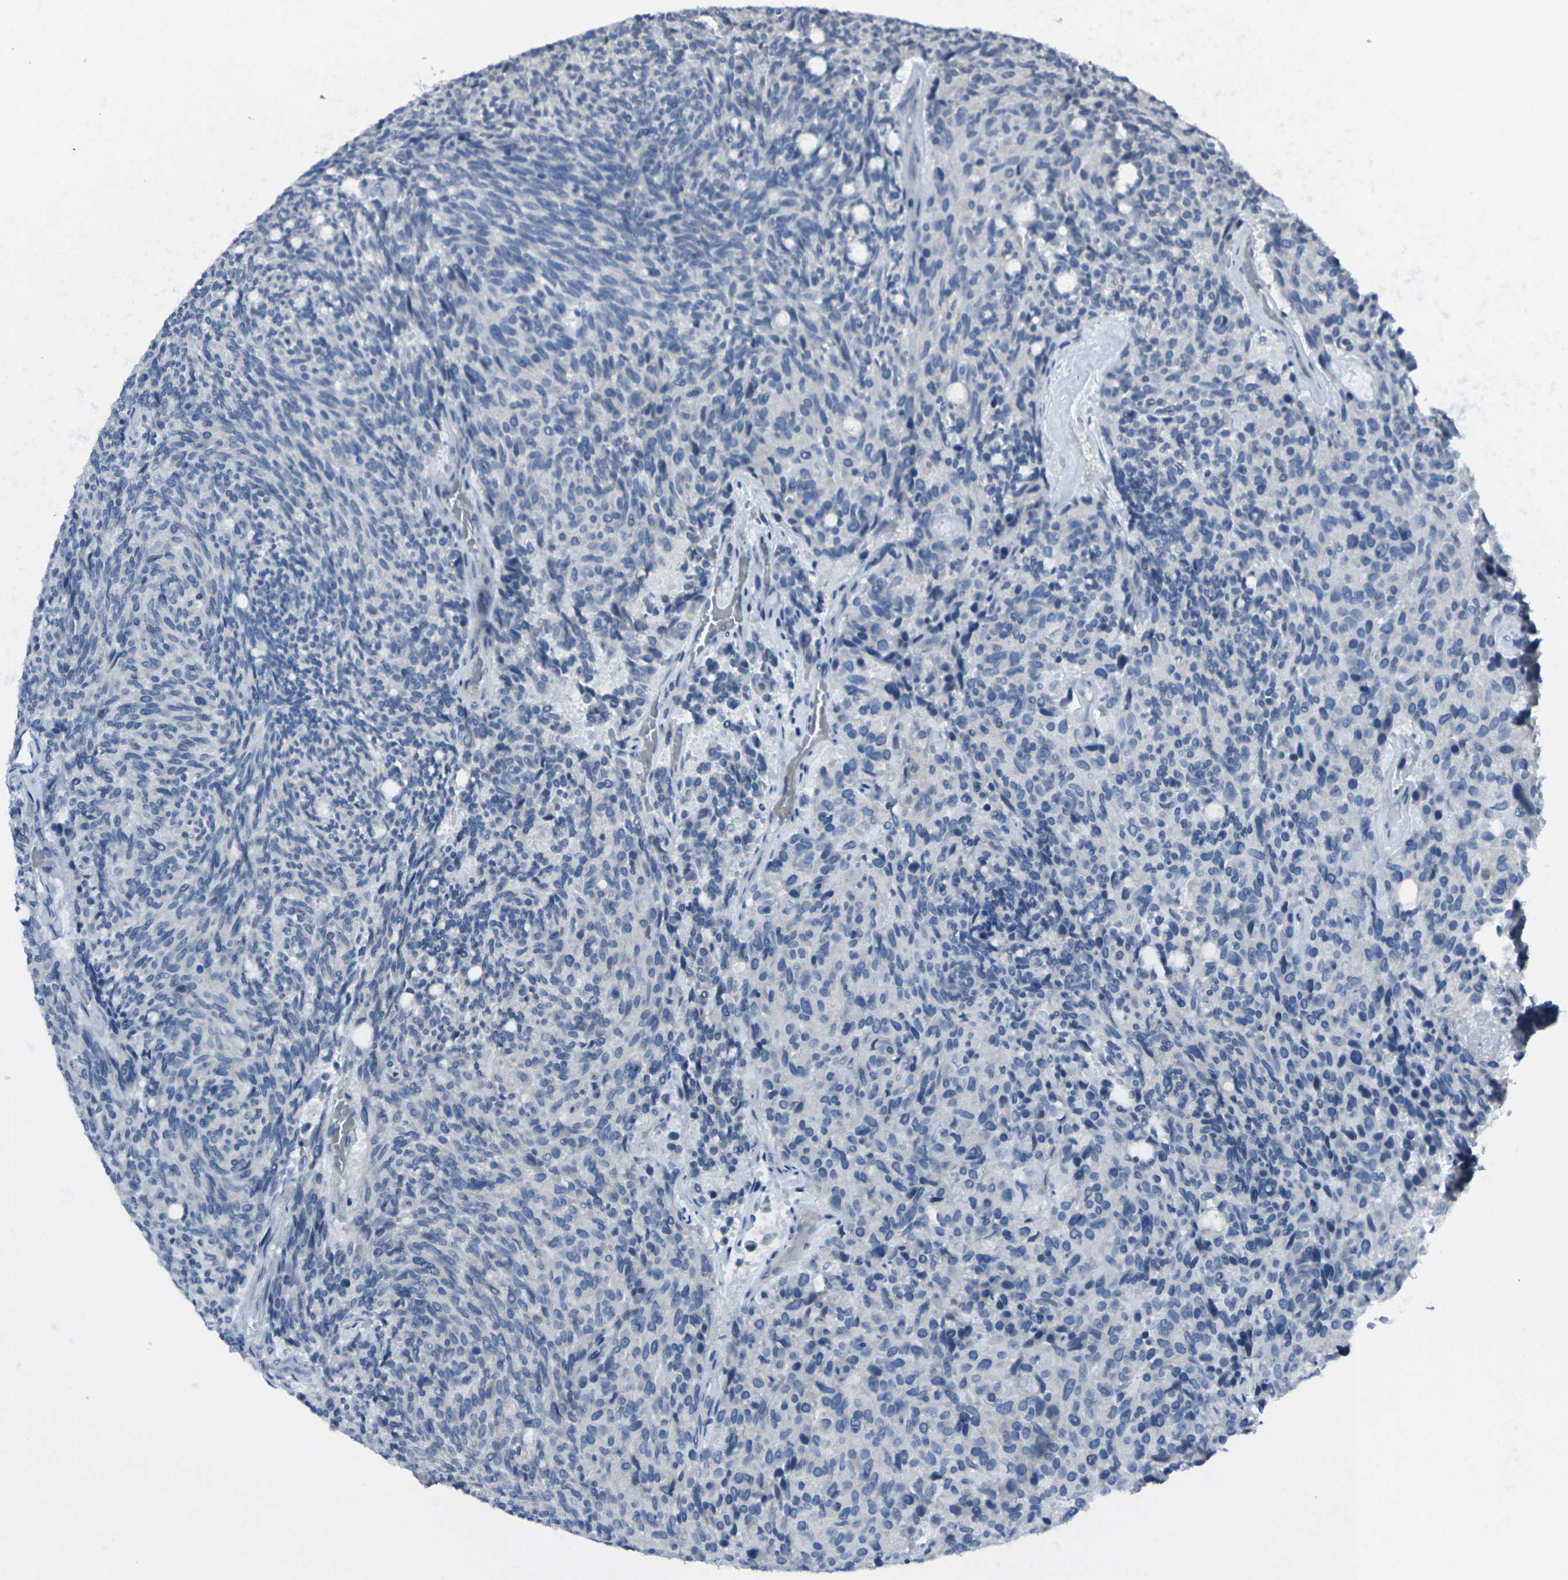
{"staining": {"intensity": "negative", "quantity": "none", "location": "none"}, "tissue": "carcinoid", "cell_type": "Tumor cells", "image_type": "cancer", "snomed": [{"axis": "morphology", "description": "Carcinoid, malignant, NOS"}, {"axis": "topography", "description": "Pancreas"}], "caption": "The IHC photomicrograph has no significant expression in tumor cells of carcinoid tissue.", "gene": "CCR10", "patient": {"sex": "female", "age": 54}}